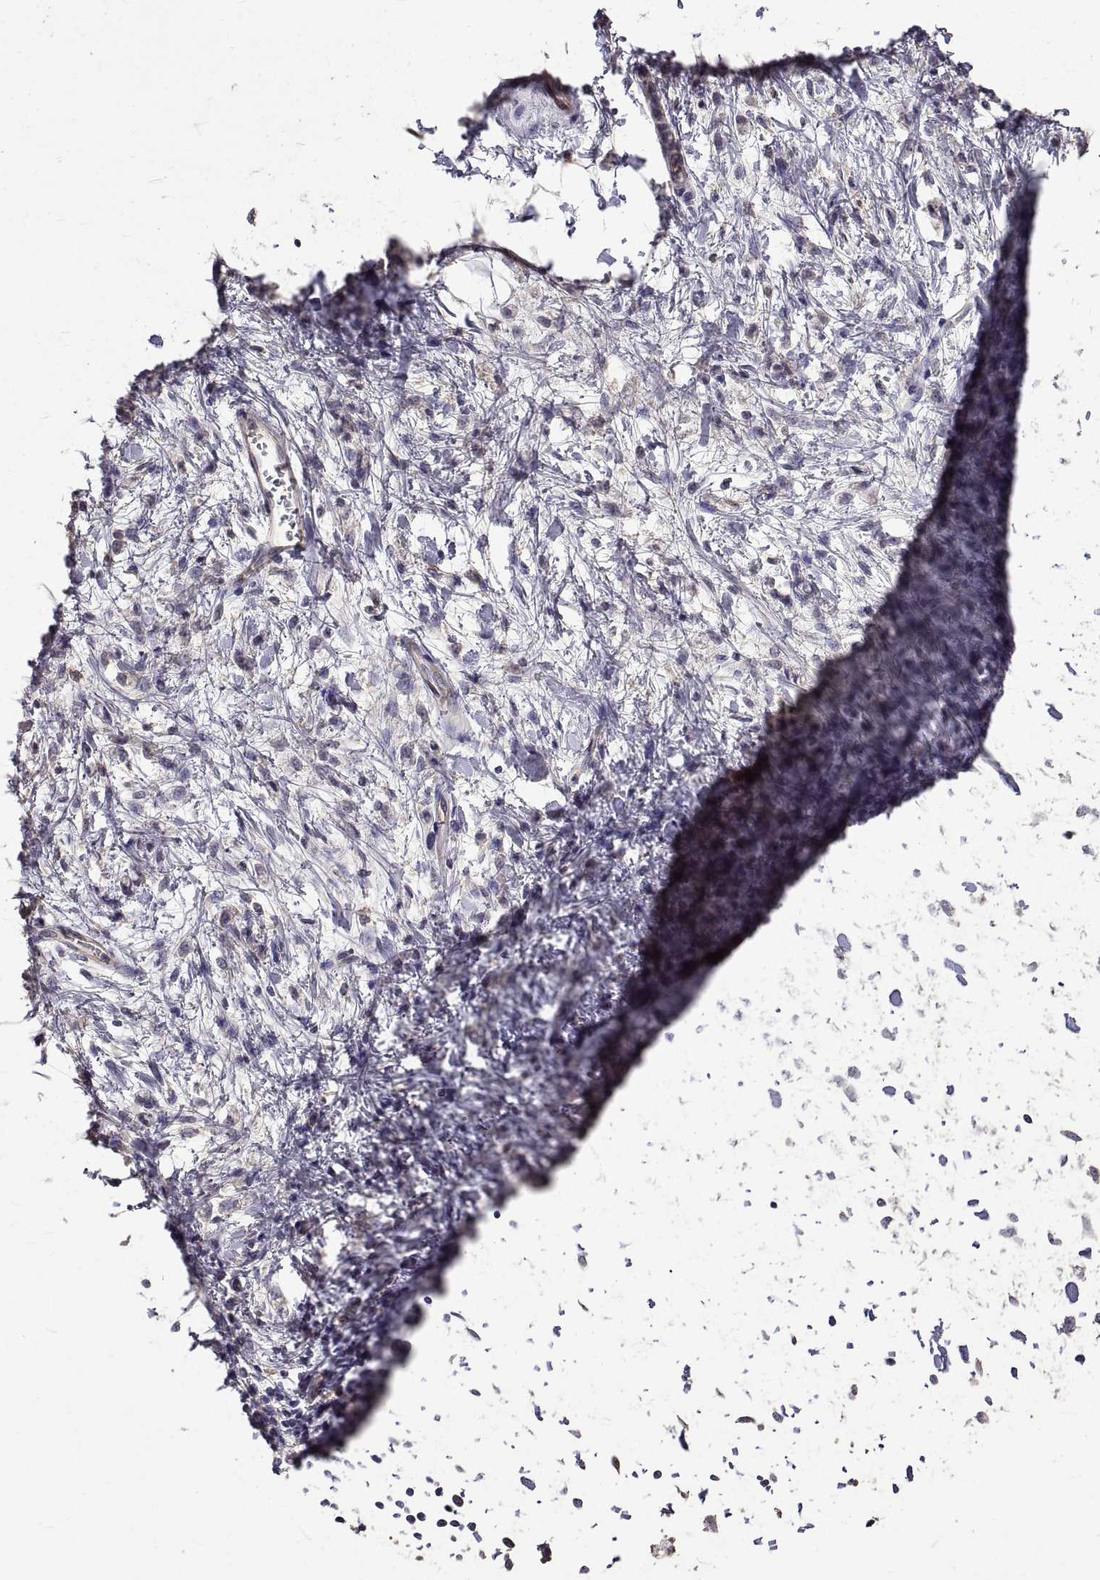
{"staining": {"intensity": "negative", "quantity": "none", "location": "none"}, "tissue": "stomach cancer", "cell_type": "Tumor cells", "image_type": "cancer", "snomed": [{"axis": "morphology", "description": "Adenocarcinoma, NOS"}, {"axis": "topography", "description": "Stomach"}], "caption": "Immunohistochemical staining of human stomach cancer (adenocarcinoma) exhibits no significant staining in tumor cells.", "gene": "PEA15", "patient": {"sex": "female", "age": 60}}